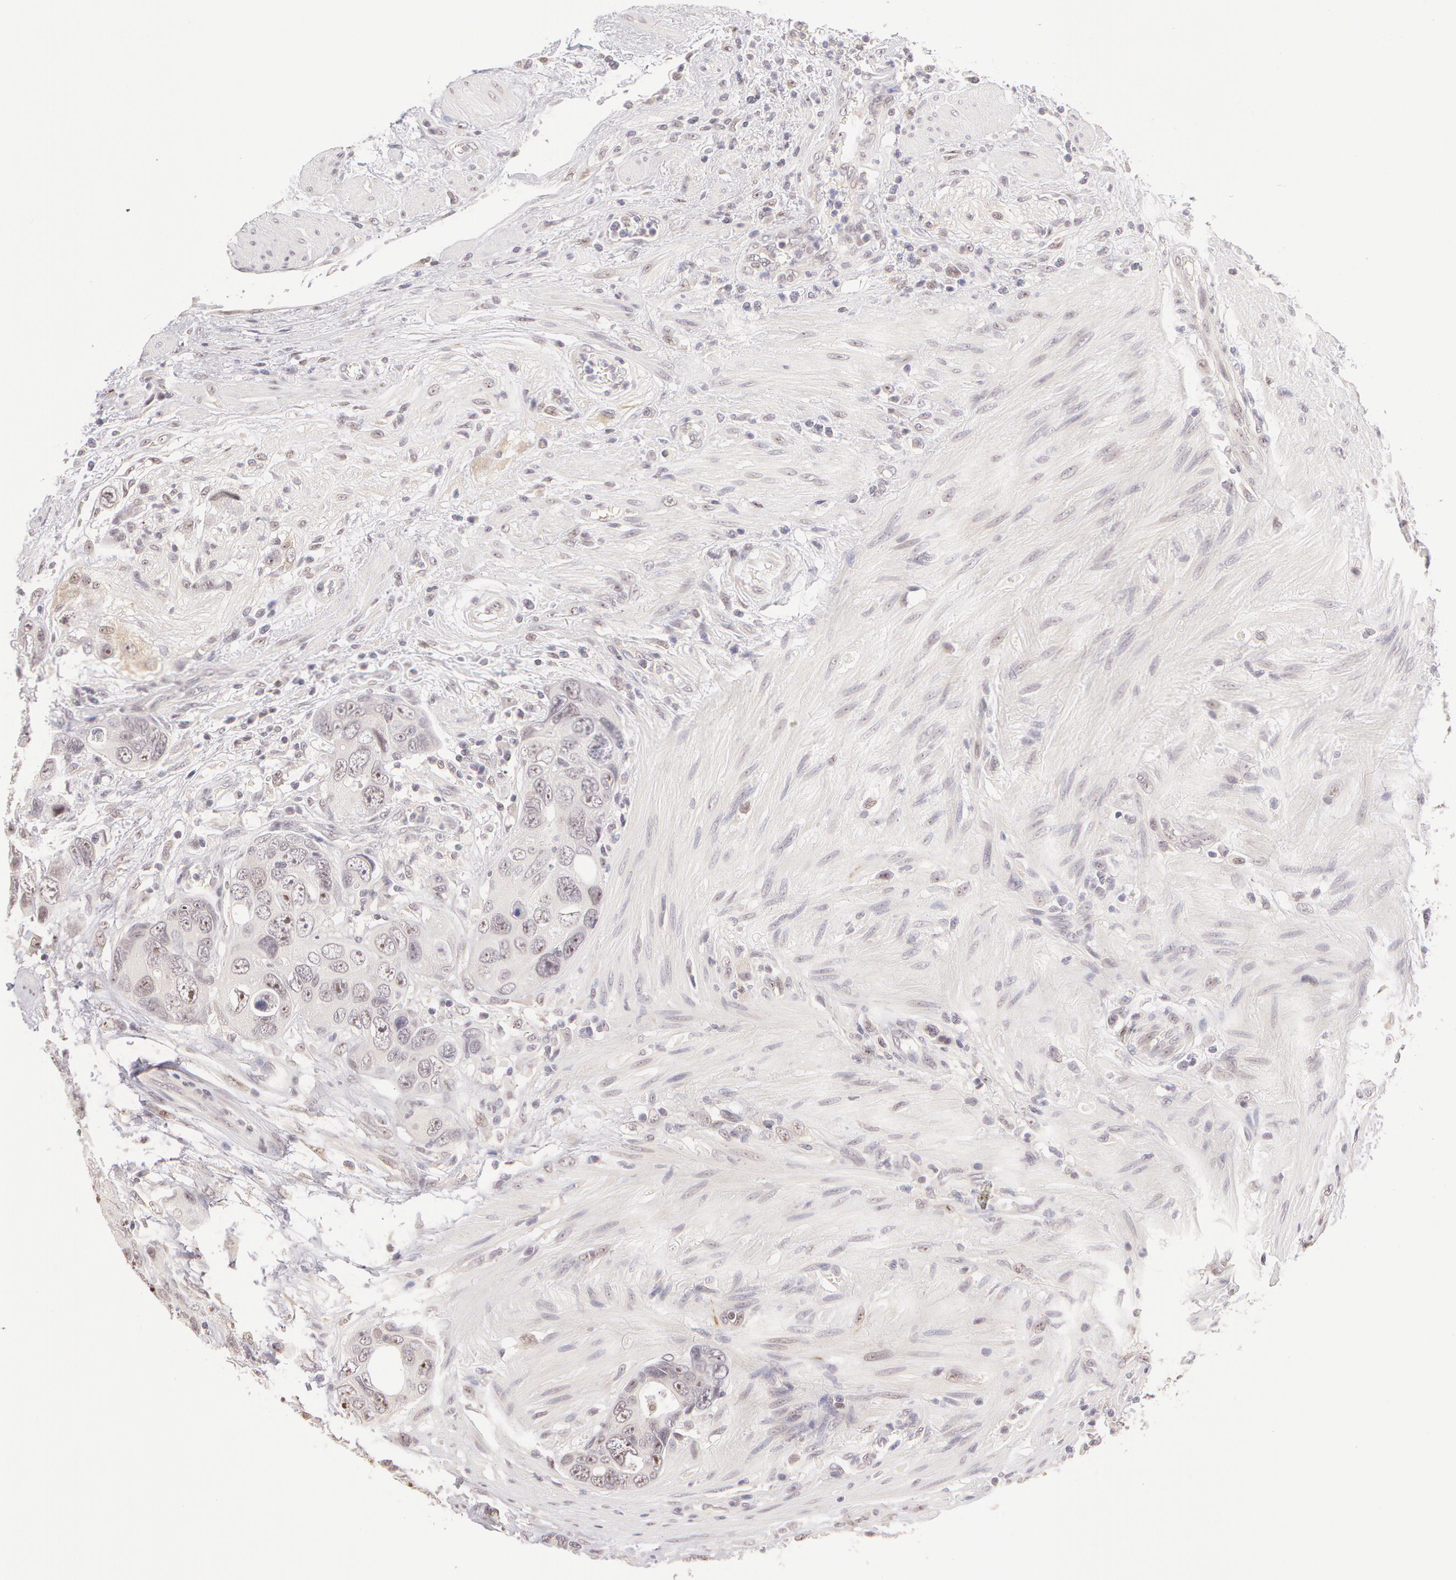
{"staining": {"intensity": "weak", "quantity": "<25%", "location": "nuclear"}, "tissue": "colorectal cancer", "cell_type": "Tumor cells", "image_type": "cancer", "snomed": [{"axis": "morphology", "description": "Adenocarcinoma, NOS"}, {"axis": "topography", "description": "Rectum"}], "caption": "The IHC histopathology image has no significant positivity in tumor cells of adenocarcinoma (colorectal) tissue.", "gene": "ZNF597", "patient": {"sex": "female", "age": 67}}